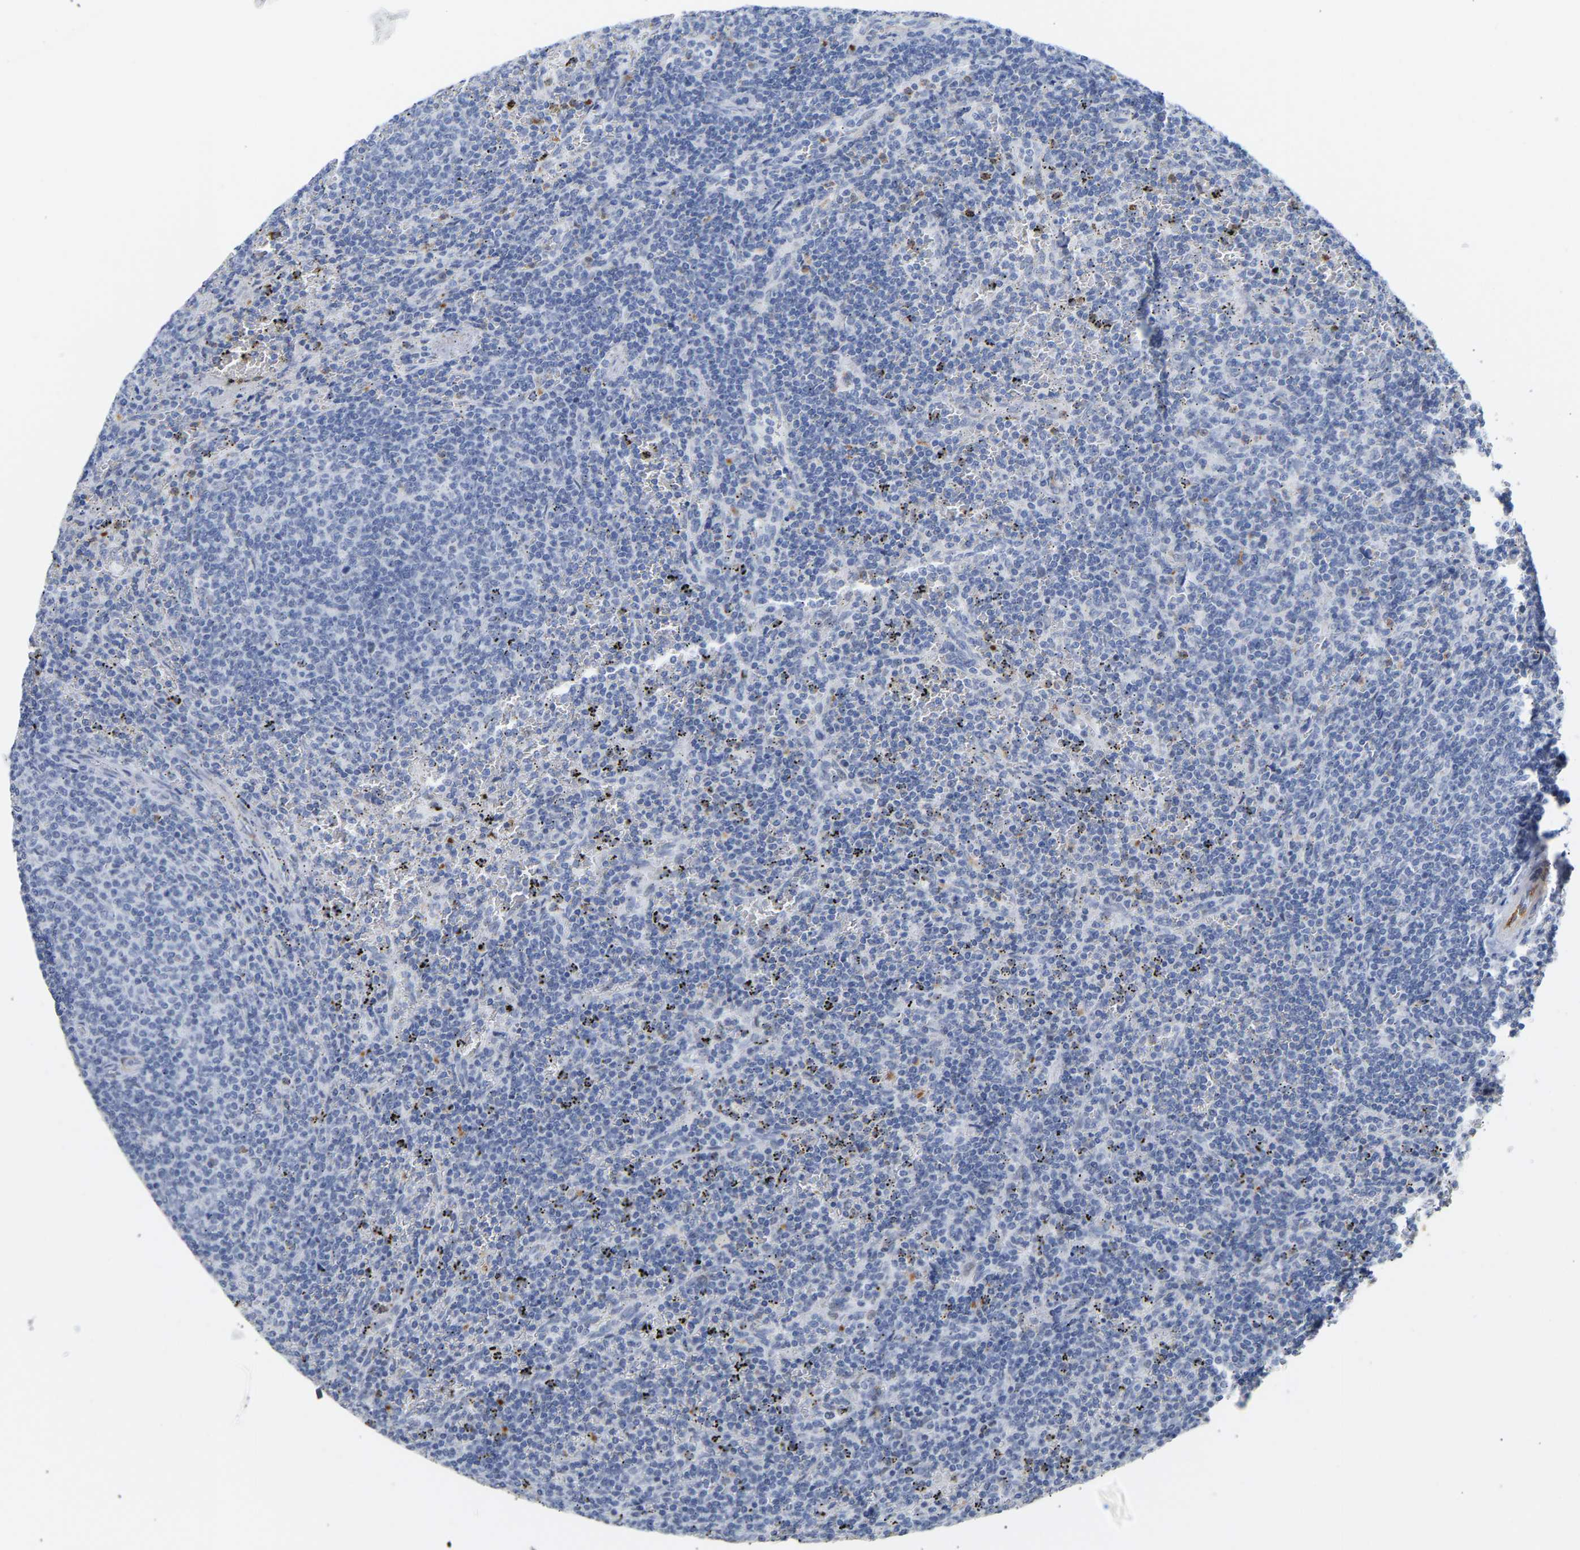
{"staining": {"intensity": "negative", "quantity": "none", "location": "none"}, "tissue": "lymphoma", "cell_type": "Tumor cells", "image_type": "cancer", "snomed": [{"axis": "morphology", "description": "Malignant lymphoma, non-Hodgkin's type, Low grade"}, {"axis": "topography", "description": "Spleen"}], "caption": "Malignant lymphoma, non-Hodgkin's type (low-grade) was stained to show a protein in brown. There is no significant expression in tumor cells. The staining was performed using DAB to visualize the protein expression in brown, while the nuclei were stained in blue with hematoxylin (Magnification: 20x).", "gene": "AMPH", "patient": {"sex": "female", "age": 50}}